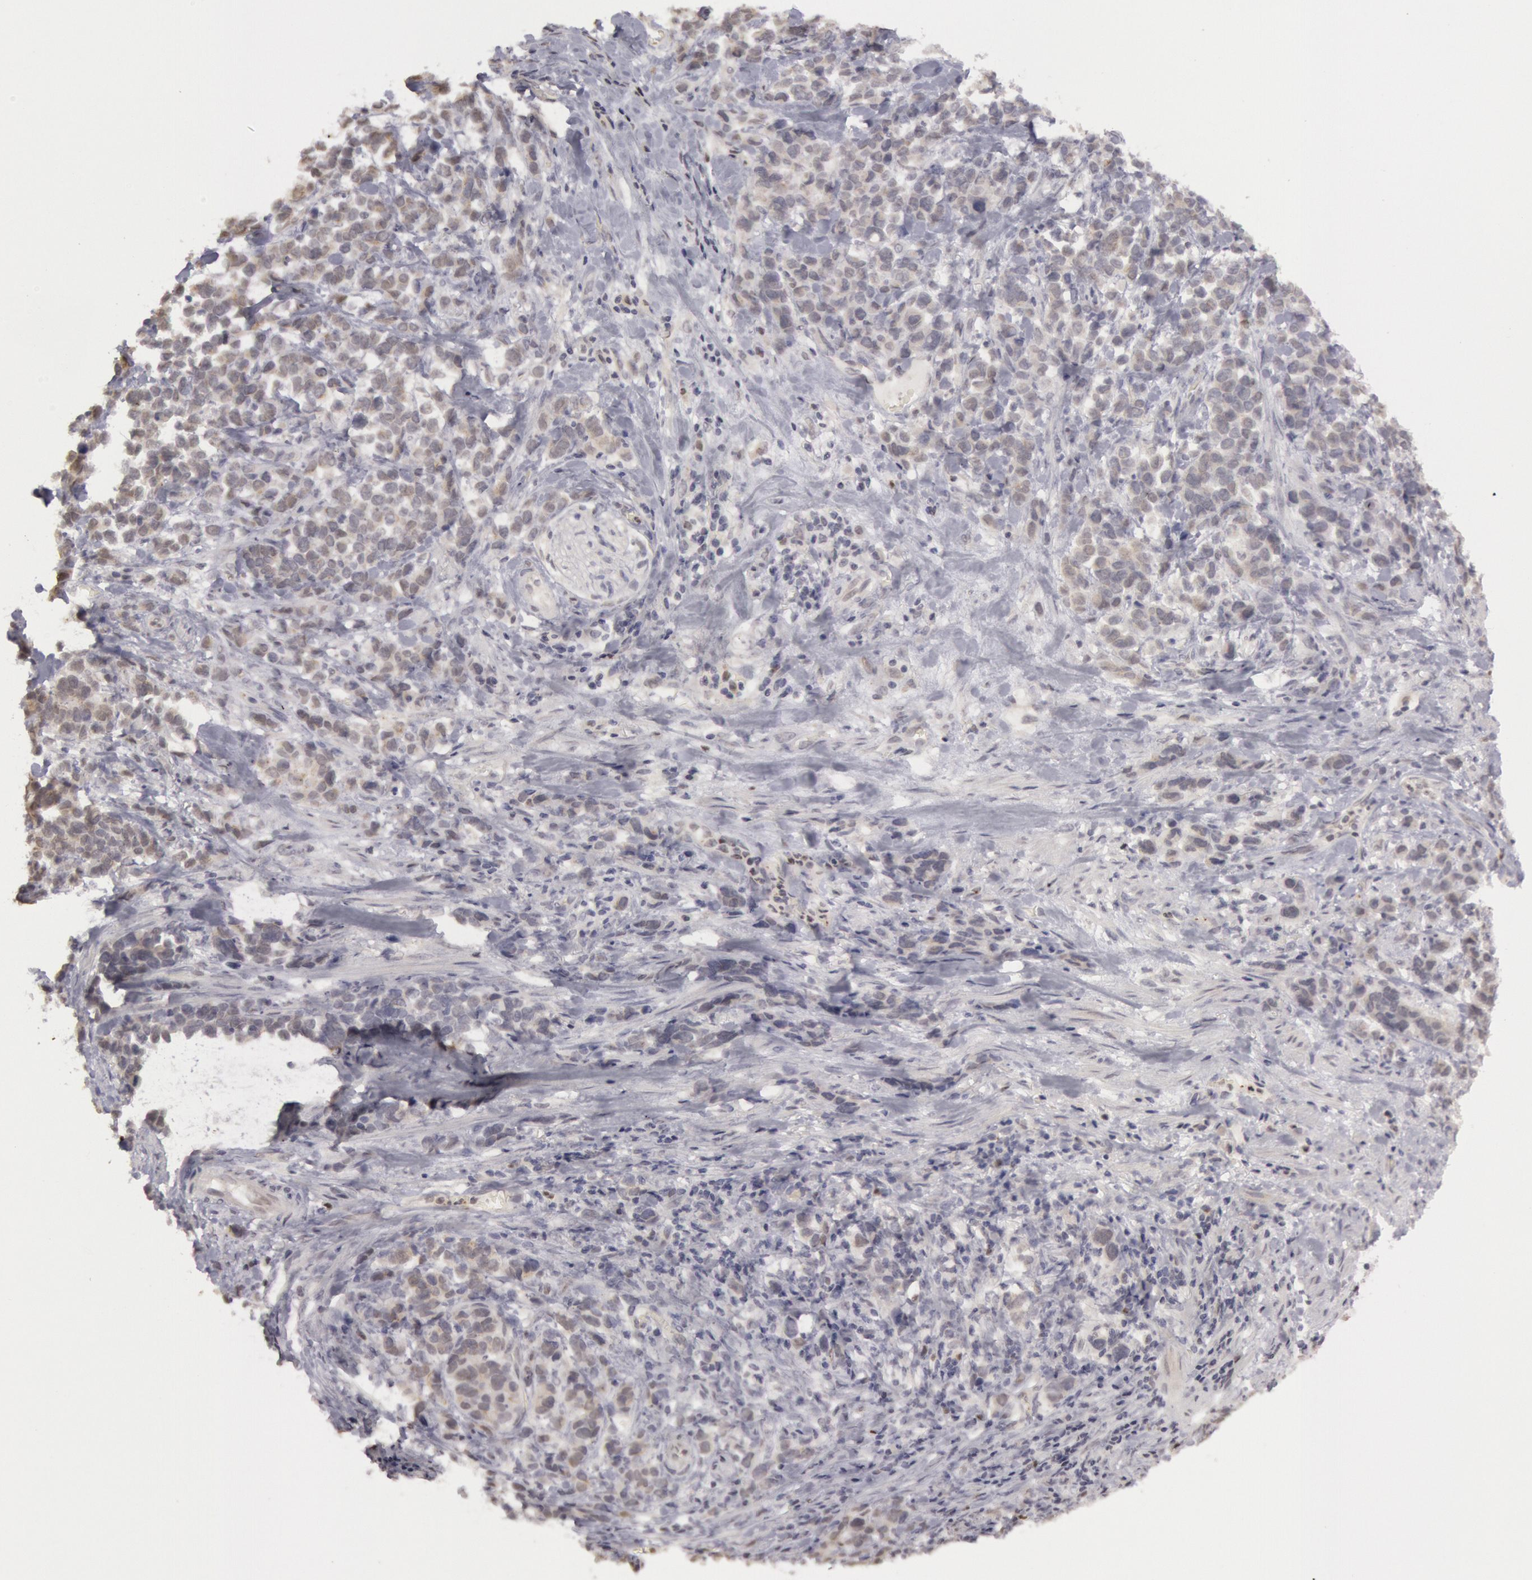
{"staining": {"intensity": "negative", "quantity": "none", "location": "none"}, "tissue": "stomach cancer", "cell_type": "Tumor cells", "image_type": "cancer", "snomed": [{"axis": "morphology", "description": "Adenocarcinoma, NOS"}, {"axis": "topography", "description": "Stomach, upper"}], "caption": "An immunohistochemistry photomicrograph of adenocarcinoma (stomach) is shown. There is no staining in tumor cells of adenocarcinoma (stomach).", "gene": "RIMBP3C", "patient": {"sex": "male", "age": 71}}